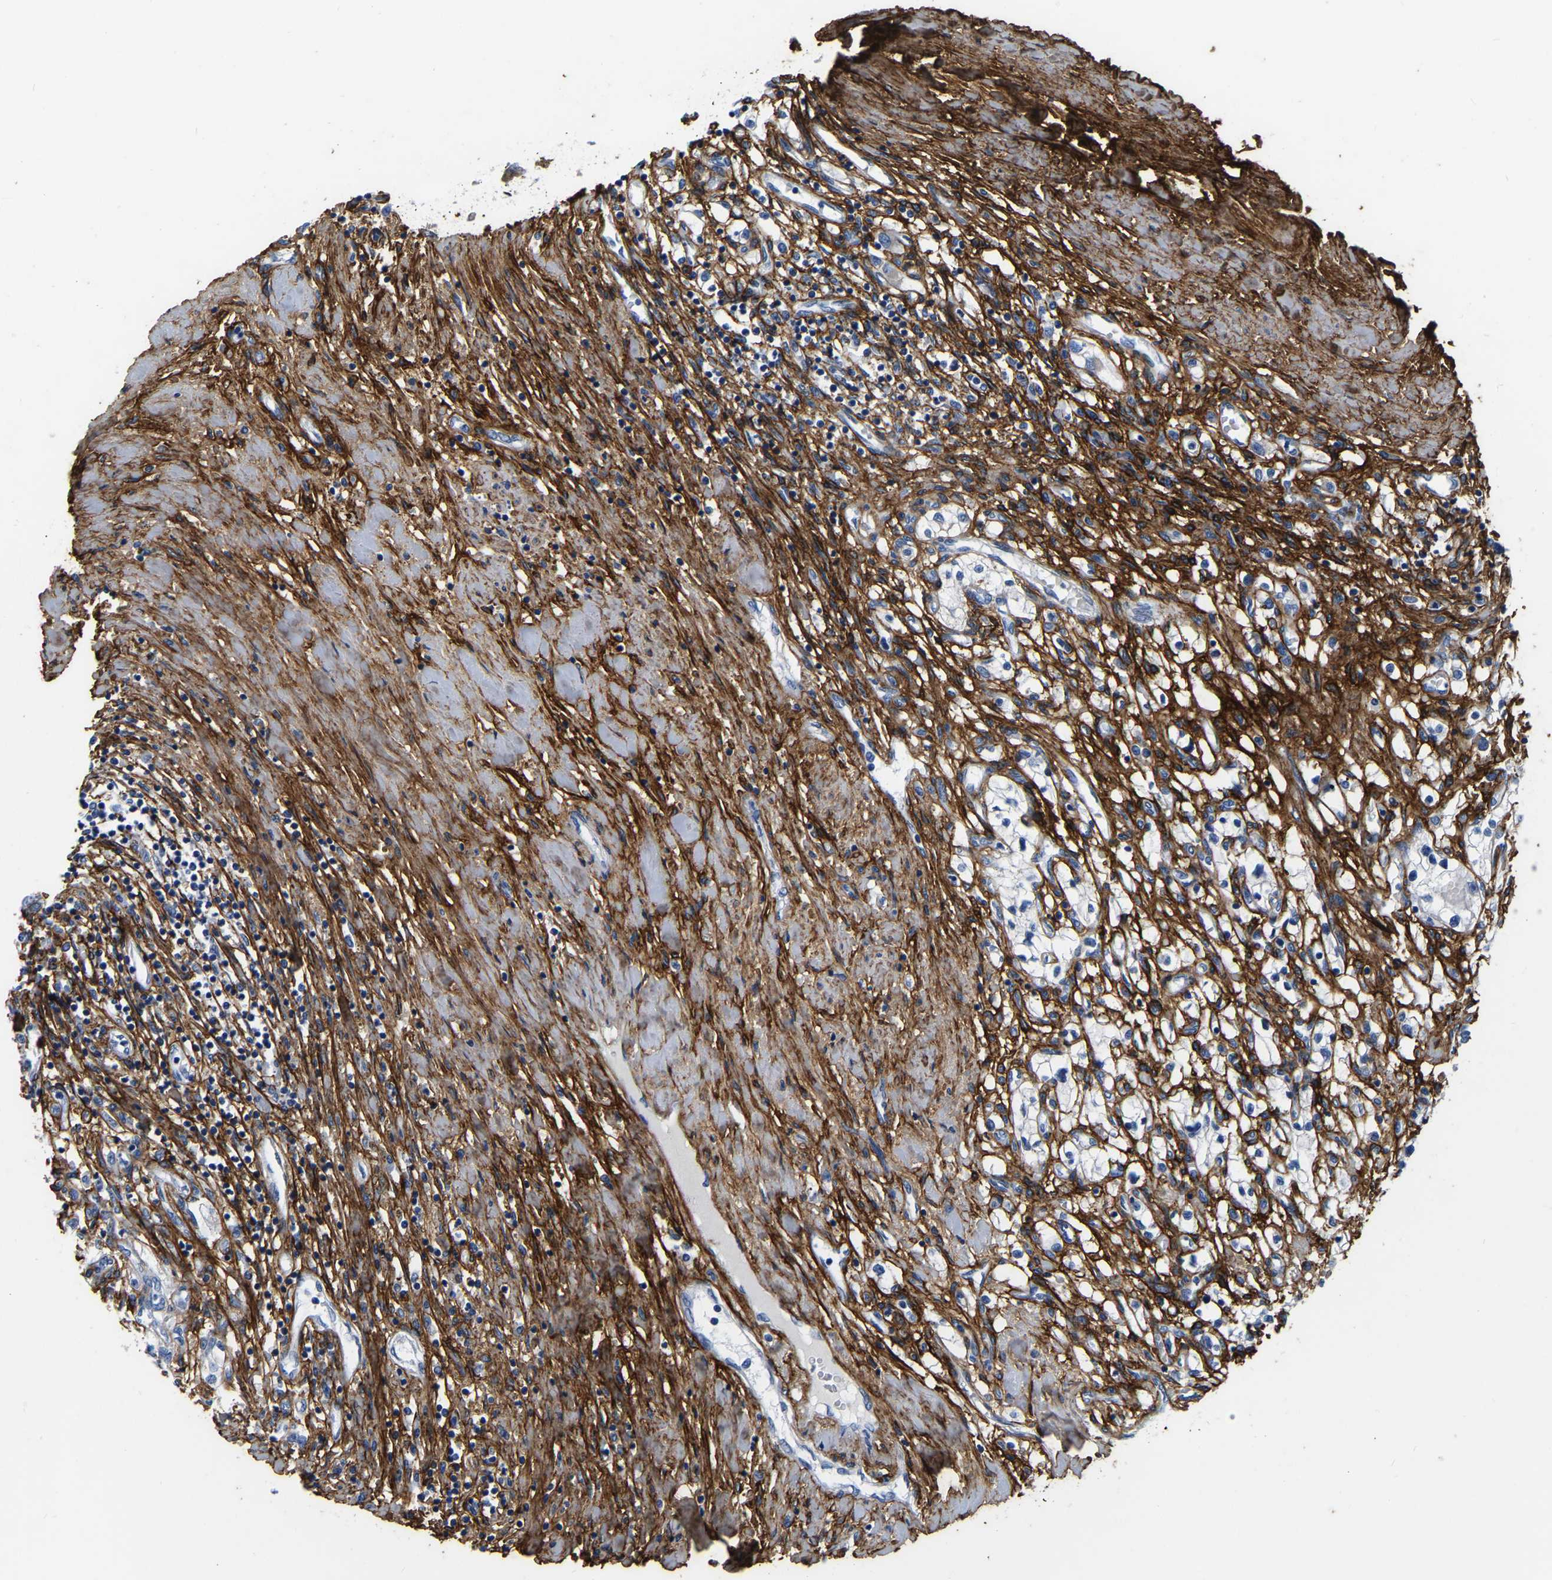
{"staining": {"intensity": "negative", "quantity": "none", "location": "none"}, "tissue": "renal cancer", "cell_type": "Tumor cells", "image_type": "cancer", "snomed": [{"axis": "morphology", "description": "Adenocarcinoma, NOS"}, {"axis": "topography", "description": "Kidney"}], "caption": "Protein analysis of renal adenocarcinoma reveals no significant expression in tumor cells.", "gene": "COL6A1", "patient": {"sex": "male", "age": 68}}